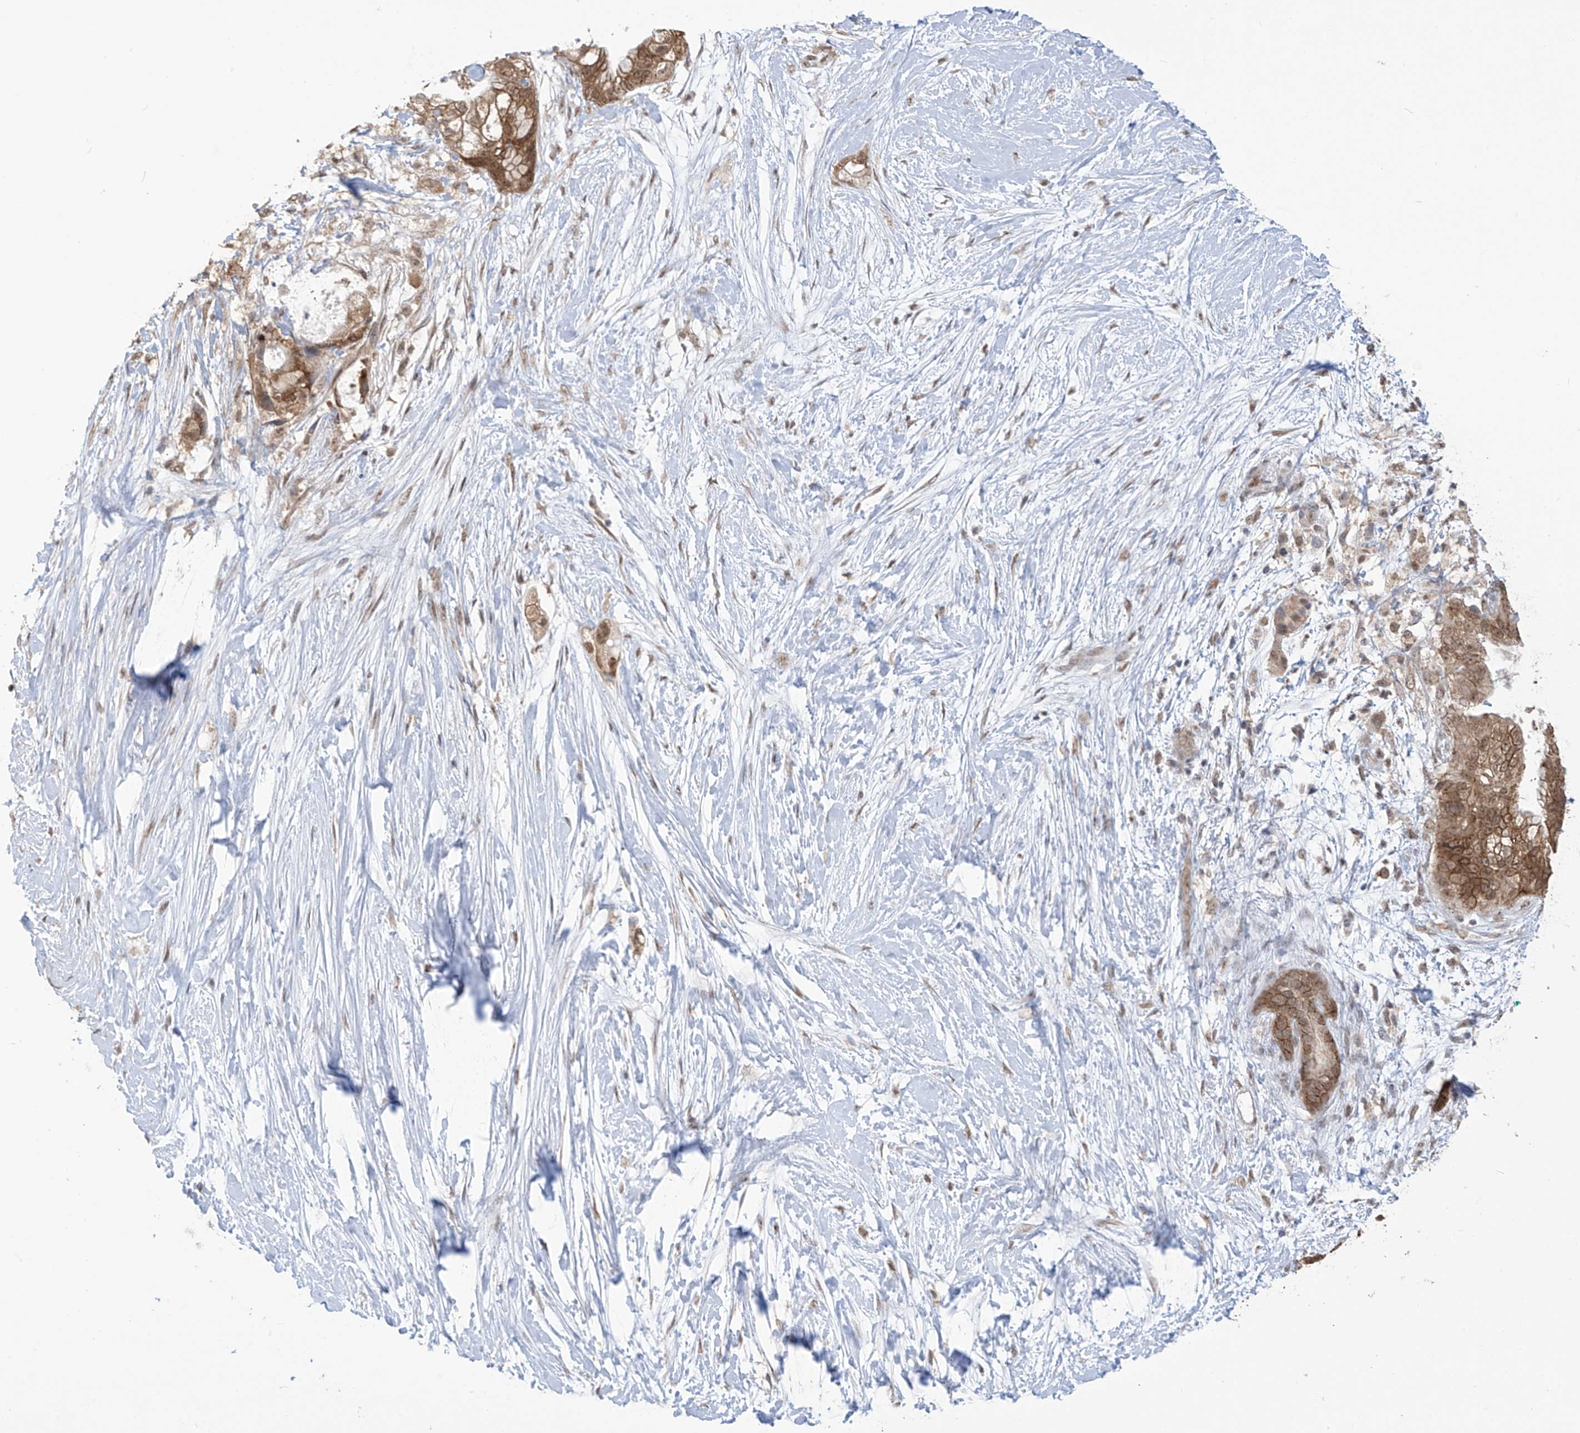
{"staining": {"intensity": "strong", "quantity": ">75%", "location": "cytoplasmic/membranous,nuclear"}, "tissue": "pancreatic cancer", "cell_type": "Tumor cells", "image_type": "cancer", "snomed": [{"axis": "morphology", "description": "Adenocarcinoma, NOS"}, {"axis": "topography", "description": "Pancreas"}], "caption": "High-power microscopy captured an immunohistochemistry (IHC) photomicrograph of pancreatic cancer, revealing strong cytoplasmic/membranous and nuclear positivity in about >75% of tumor cells.", "gene": "KIAA1522", "patient": {"sex": "male", "age": 53}}